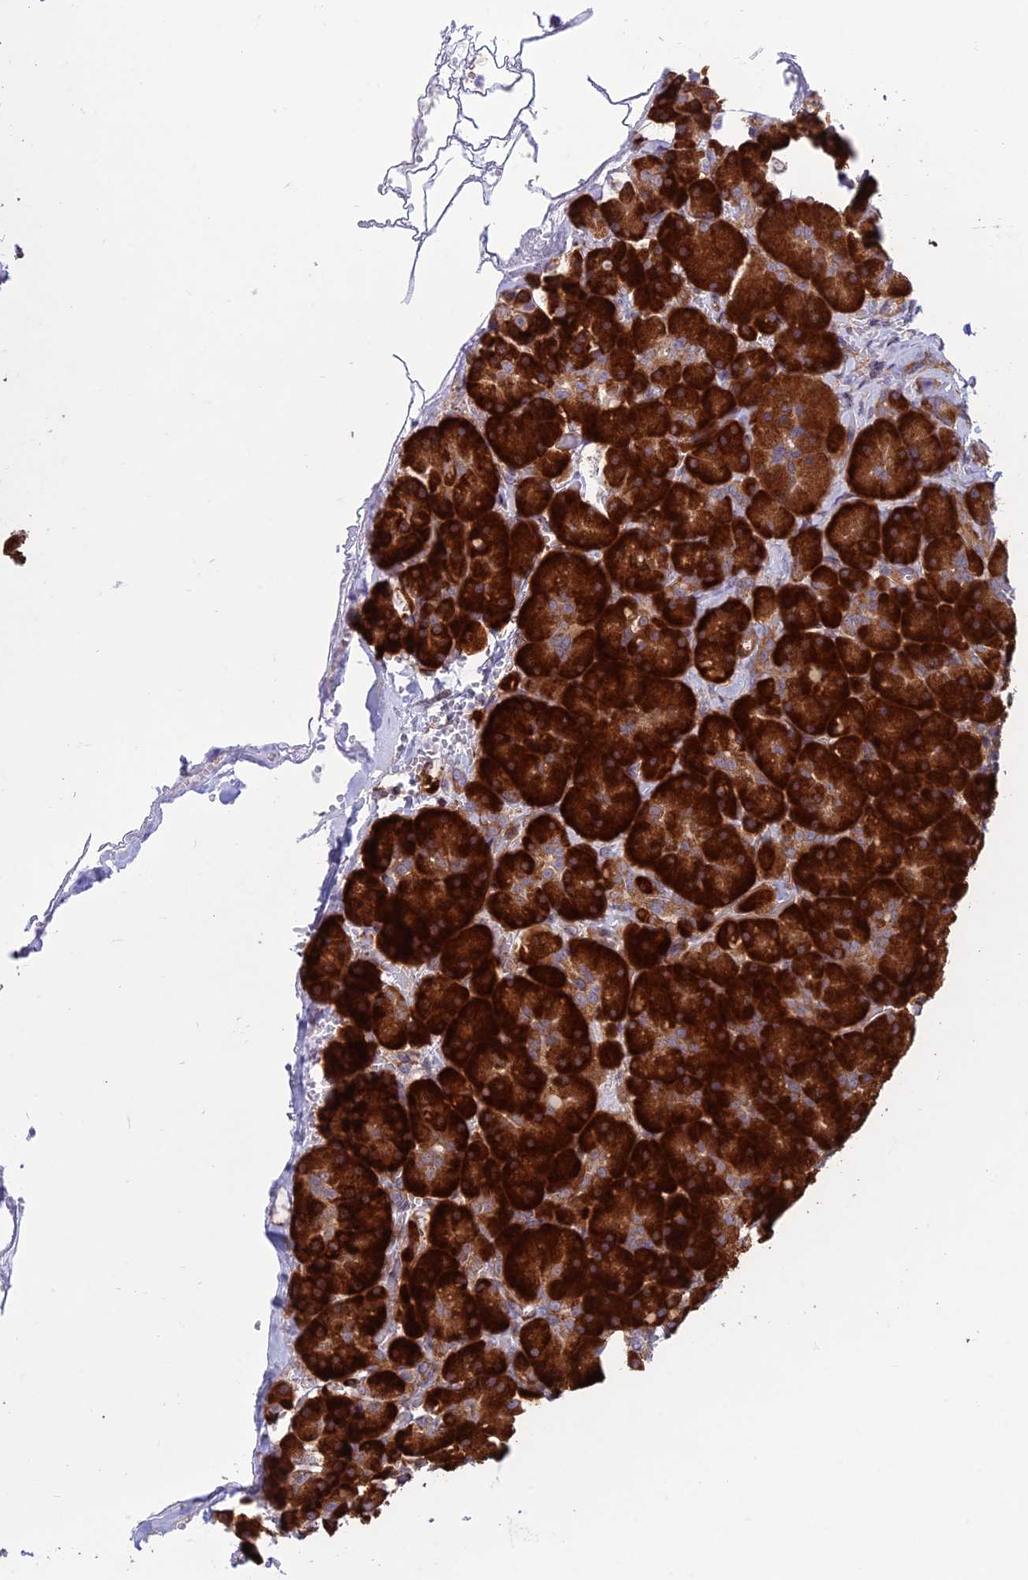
{"staining": {"intensity": "strong", "quantity": ">75%", "location": "cytoplasmic/membranous"}, "tissue": "pancreas", "cell_type": "Exocrine glandular cells", "image_type": "normal", "snomed": [{"axis": "morphology", "description": "Normal tissue, NOS"}, {"axis": "topography", "description": "Pancreas"}], "caption": "Immunohistochemical staining of benign pancreas exhibits strong cytoplasmic/membranous protein positivity in approximately >75% of exocrine glandular cells.", "gene": "RPL17", "patient": {"sex": "male", "age": 36}}